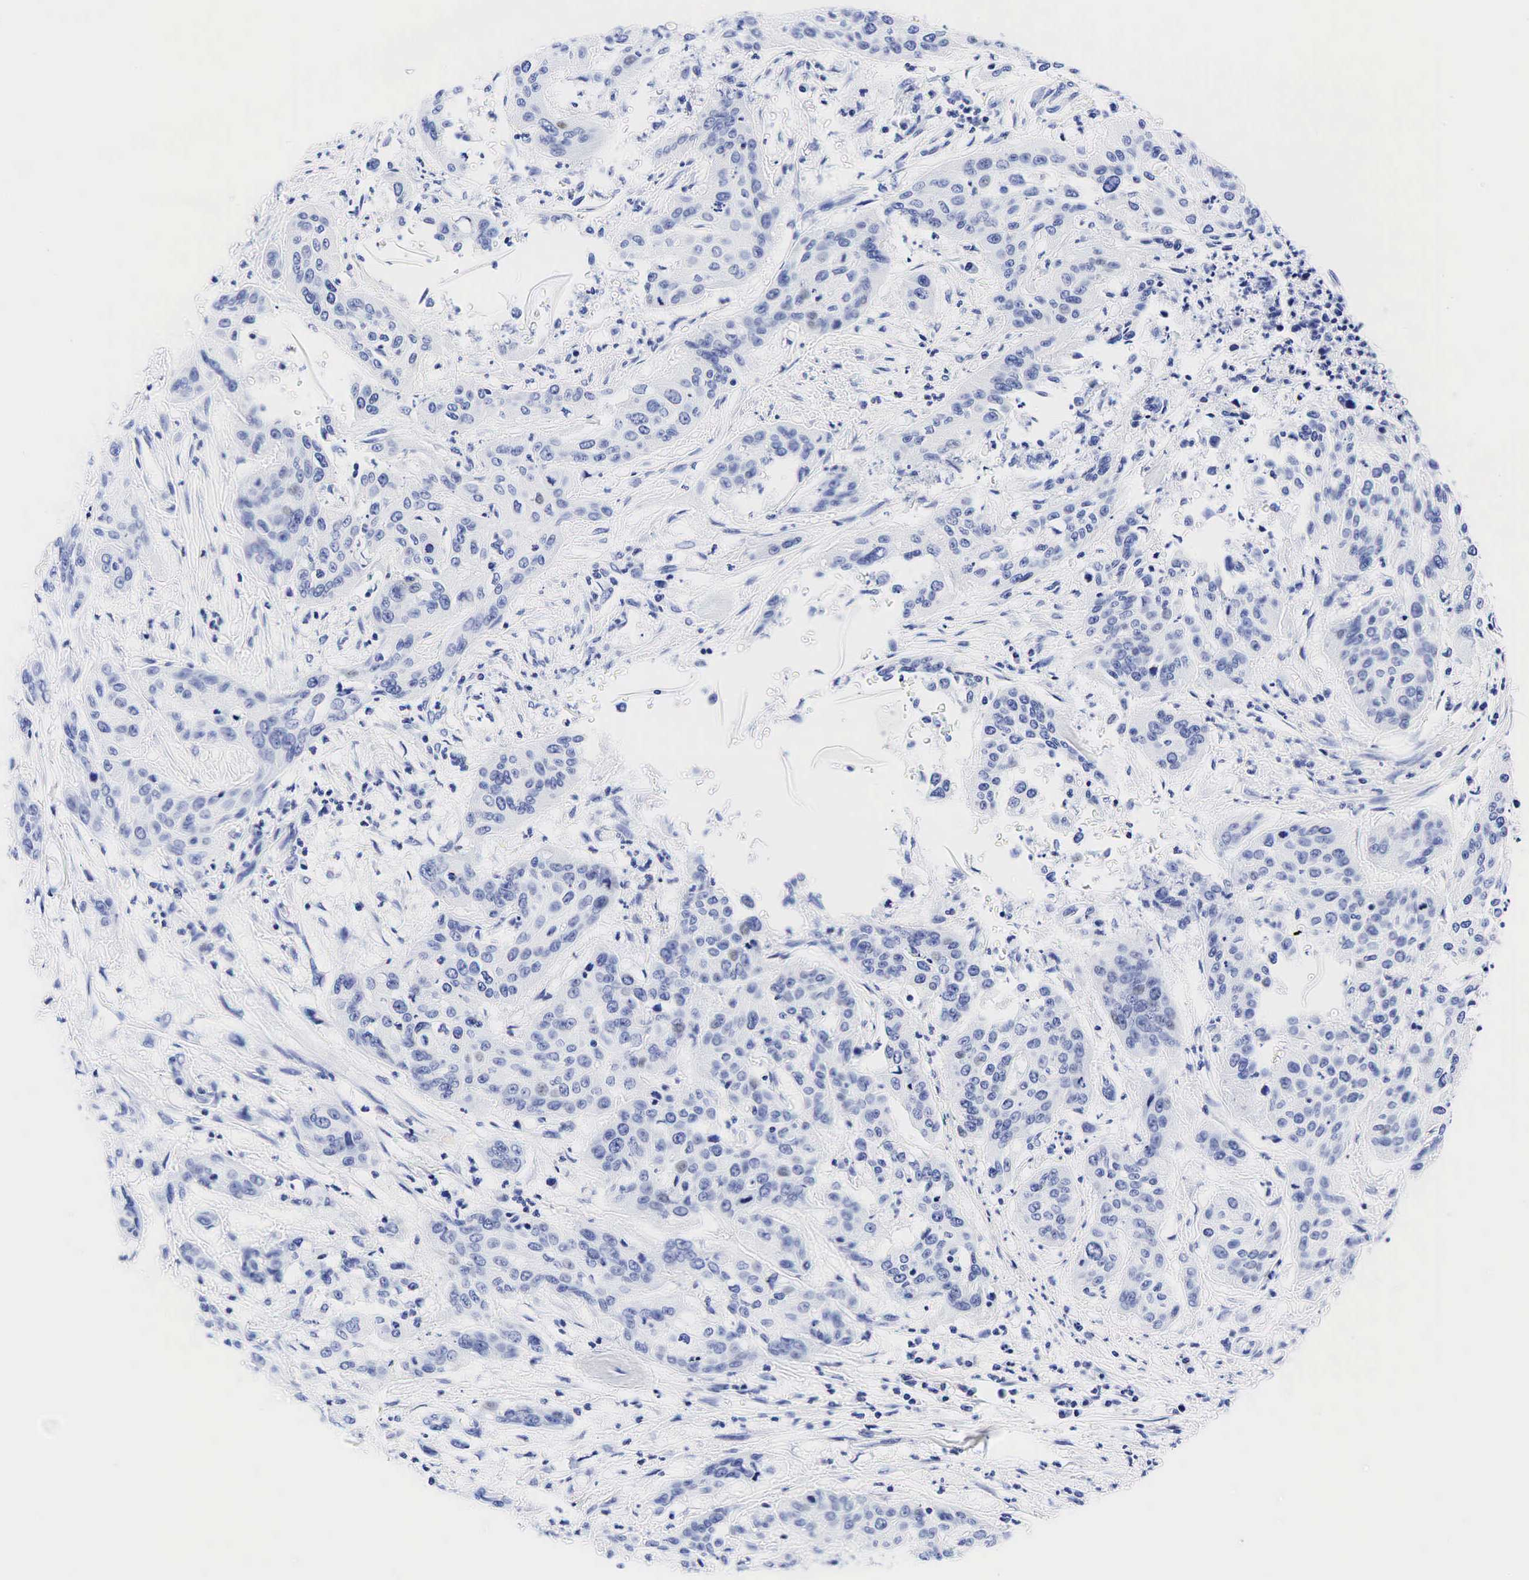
{"staining": {"intensity": "negative", "quantity": "none", "location": "none"}, "tissue": "cervical cancer", "cell_type": "Tumor cells", "image_type": "cancer", "snomed": [{"axis": "morphology", "description": "Squamous cell carcinoma, NOS"}, {"axis": "topography", "description": "Cervix"}], "caption": "Immunohistochemistry micrograph of human cervical cancer stained for a protein (brown), which shows no positivity in tumor cells.", "gene": "ESR1", "patient": {"sex": "female", "age": 41}}